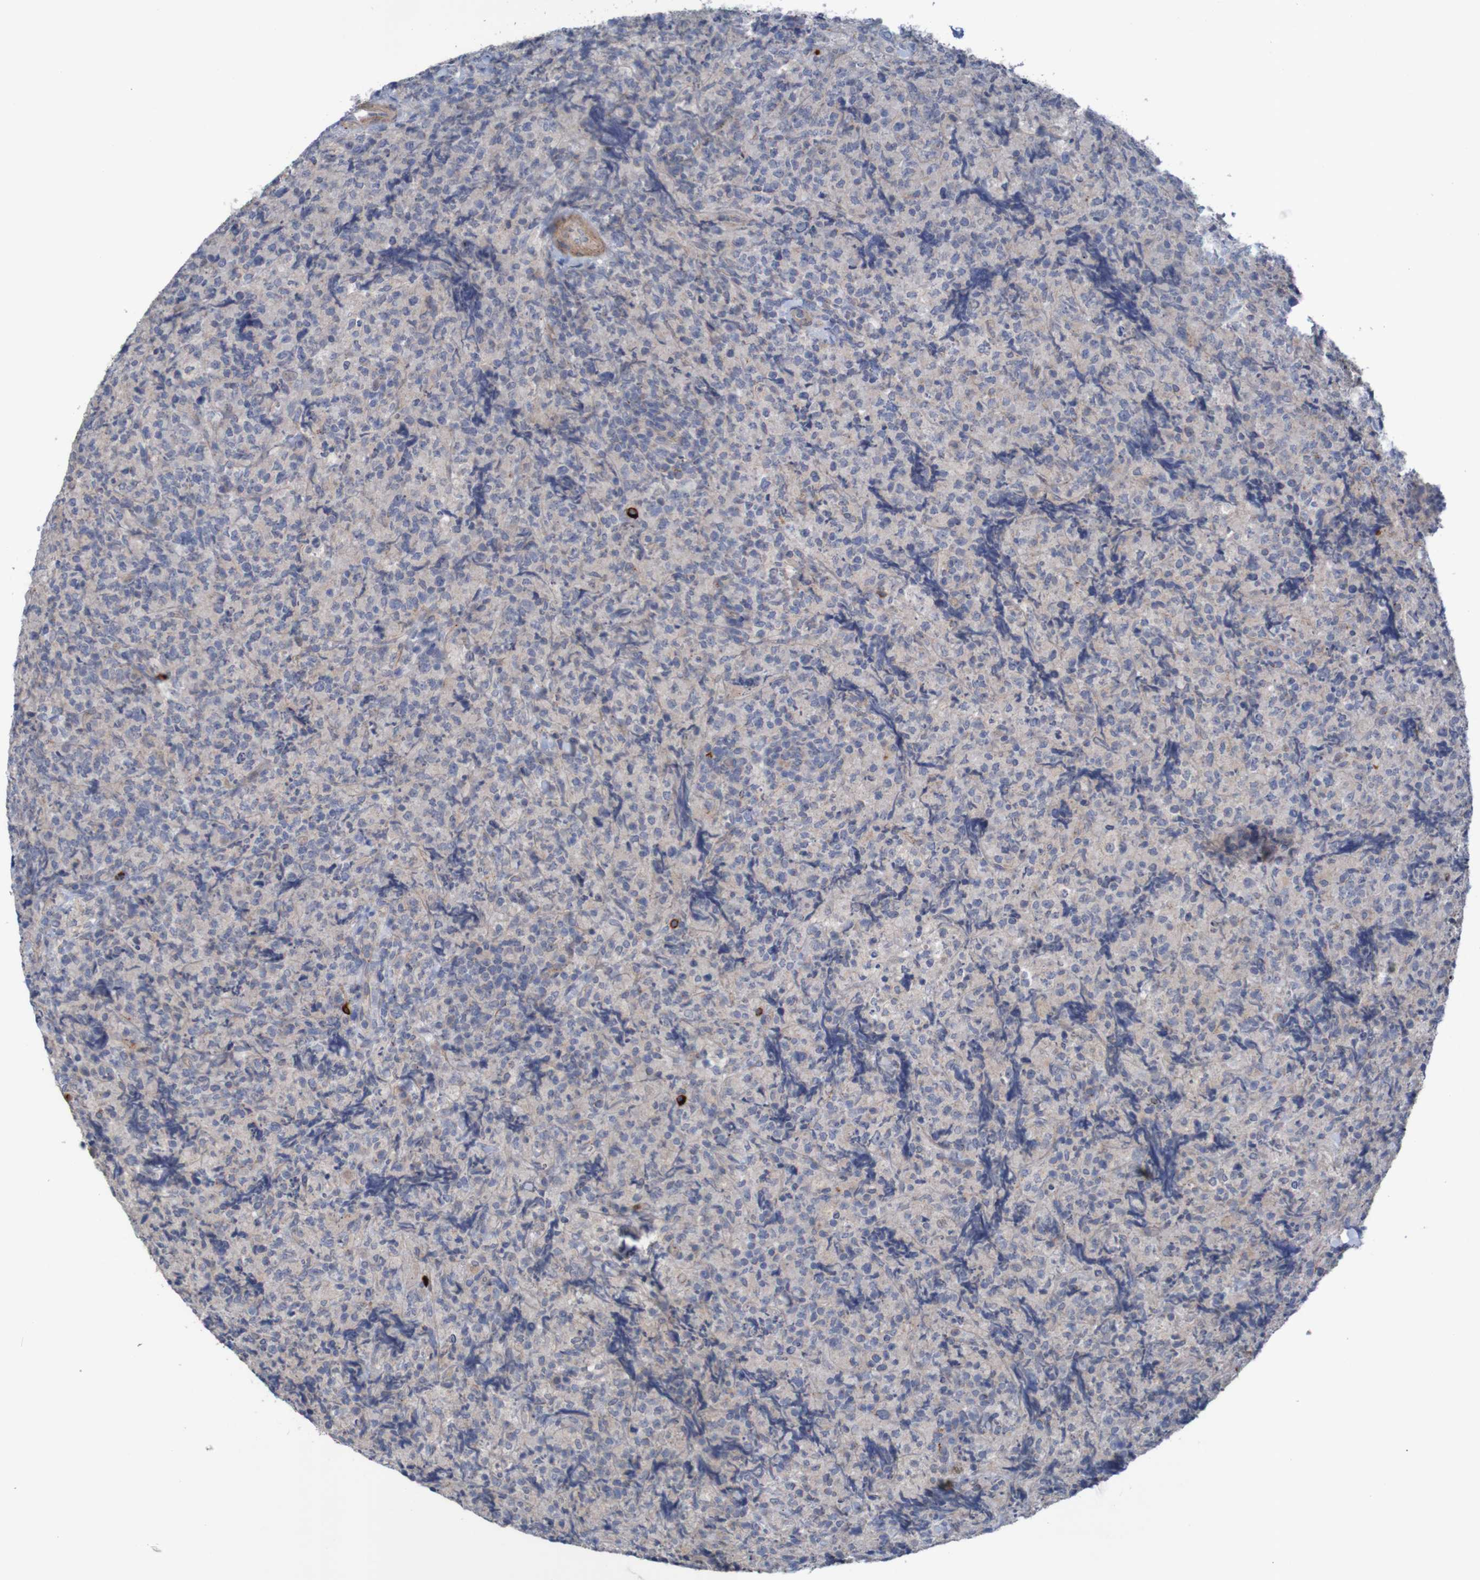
{"staining": {"intensity": "strong", "quantity": "<25%", "location": "cytoplasmic/membranous"}, "tissue": "lymphoma", "cell_type": "Tumor cells", "image_type": "cancer", "snomed": [{"axis": "morphology", "description": "Malignant lymphoma, non-Hodgkin's type, High grade"}, {"axis": "topography", "description": "Tonsil"}], "caption": "Brown immunohistochemical staining in human high-grade malignant lymphoma, non-Hodgkin's type exhibits strong cytoplasmic/membranous expression in approximately <25% of tumor cells. The staining was performed using DAB to visualize the protein expression in brown, while the nuclei were stained in blue with hematoxylin (Magnification: 20x).", "gene": "ANGPT4", "patient": {"sex": "female", "age": 36}}